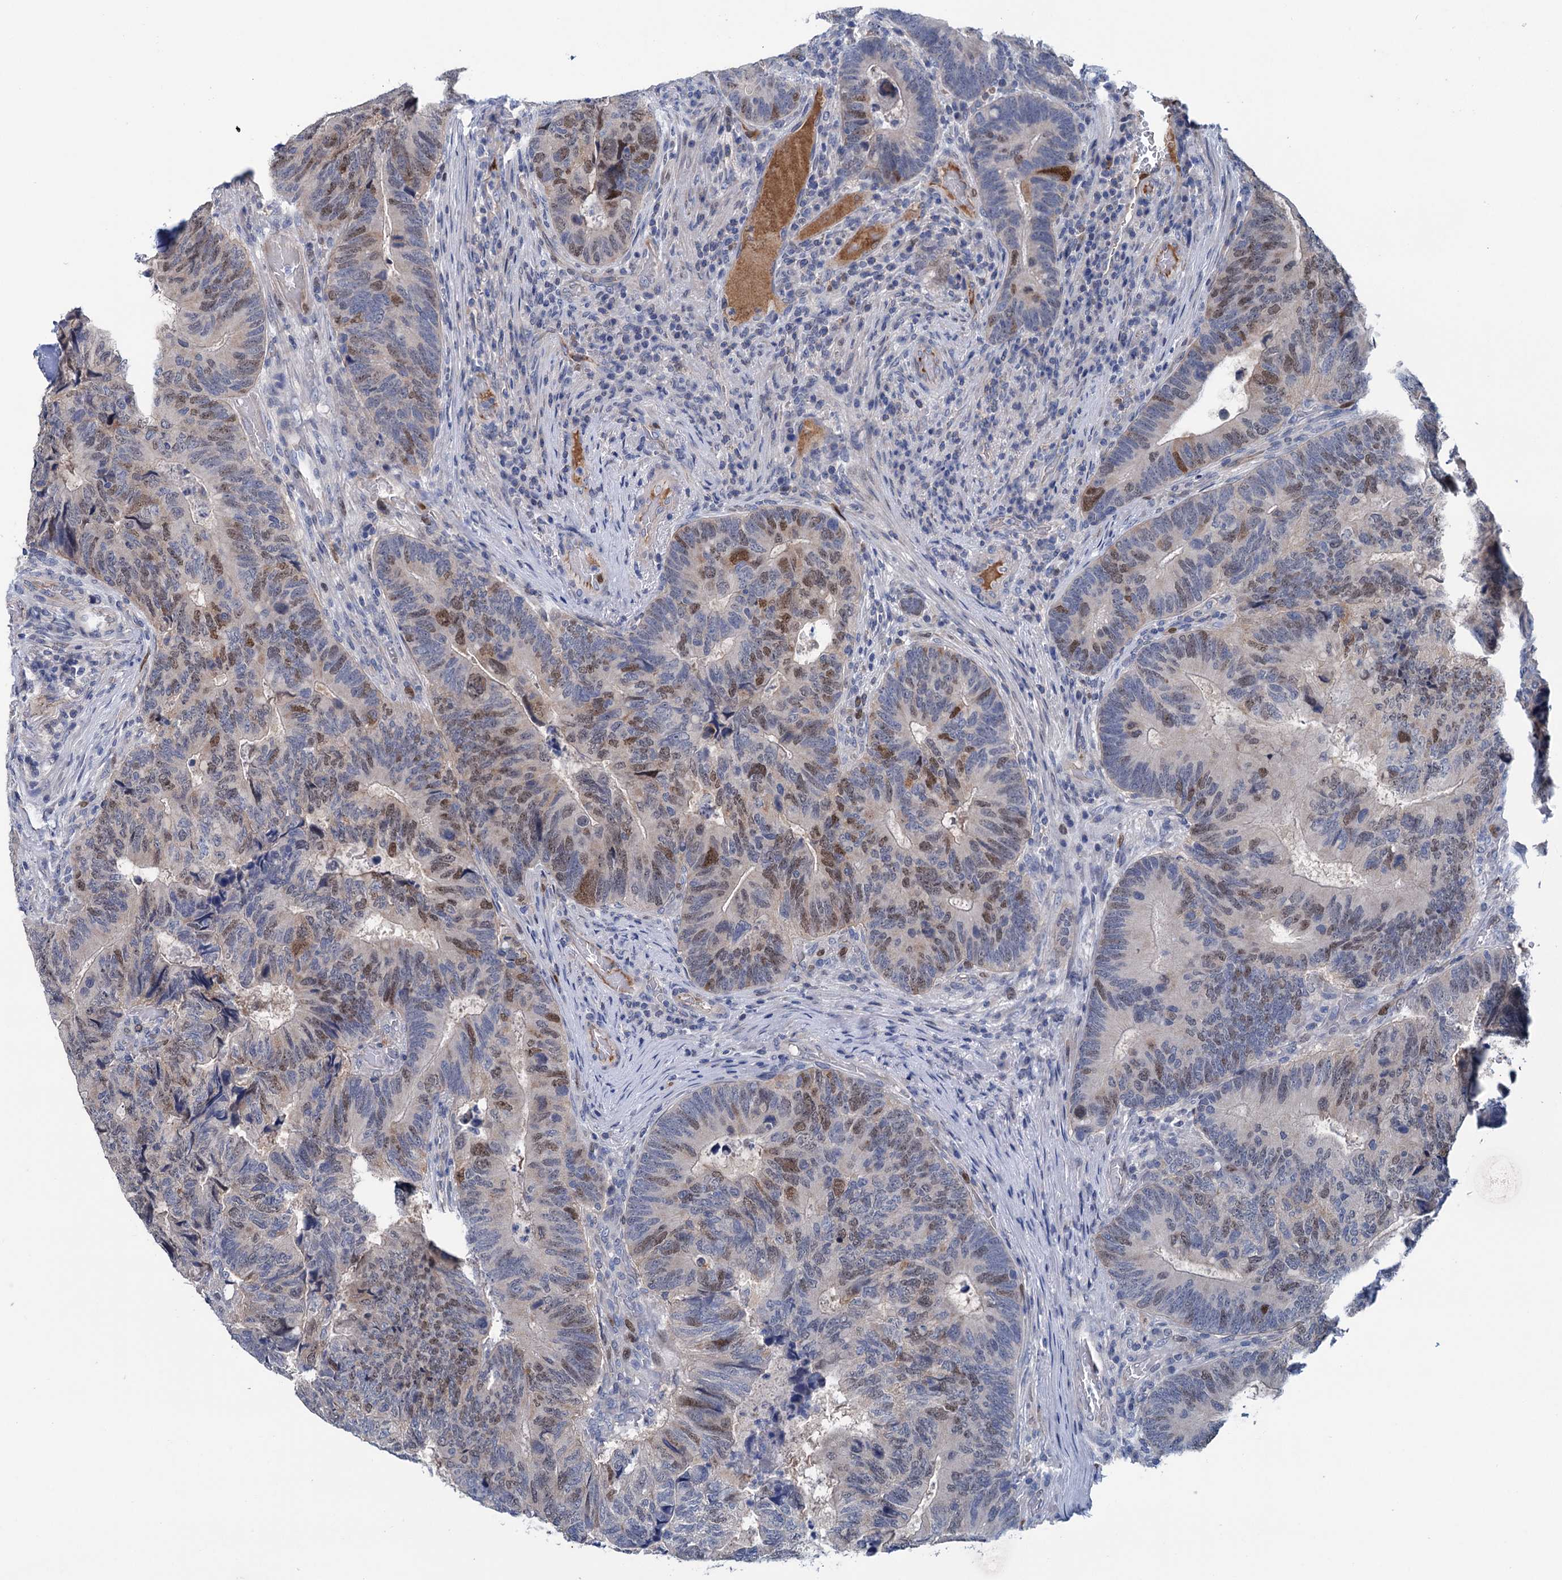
{"staining": {"intensity": "moderate", "quantity": "25%-75%", "location": "nuclear"}, "tissue": "colorectal cancer", "cell_type": "Tumor cells", "image_type": "cancer", "snomed": [{"axis": "morphology", "description": "Adenocarcinoma, NOS"}, {"axis": "topography", "description": "Colon"}], "caption": "An image showing moderate nuclear positivity in approximately 25%-75% of tumor cells in adenocarcinoma (colorectal), as visualized by brown immunohistochemical staining.", "gene": "FAM111B", "patient": {"sex": "female", "age": 67}}